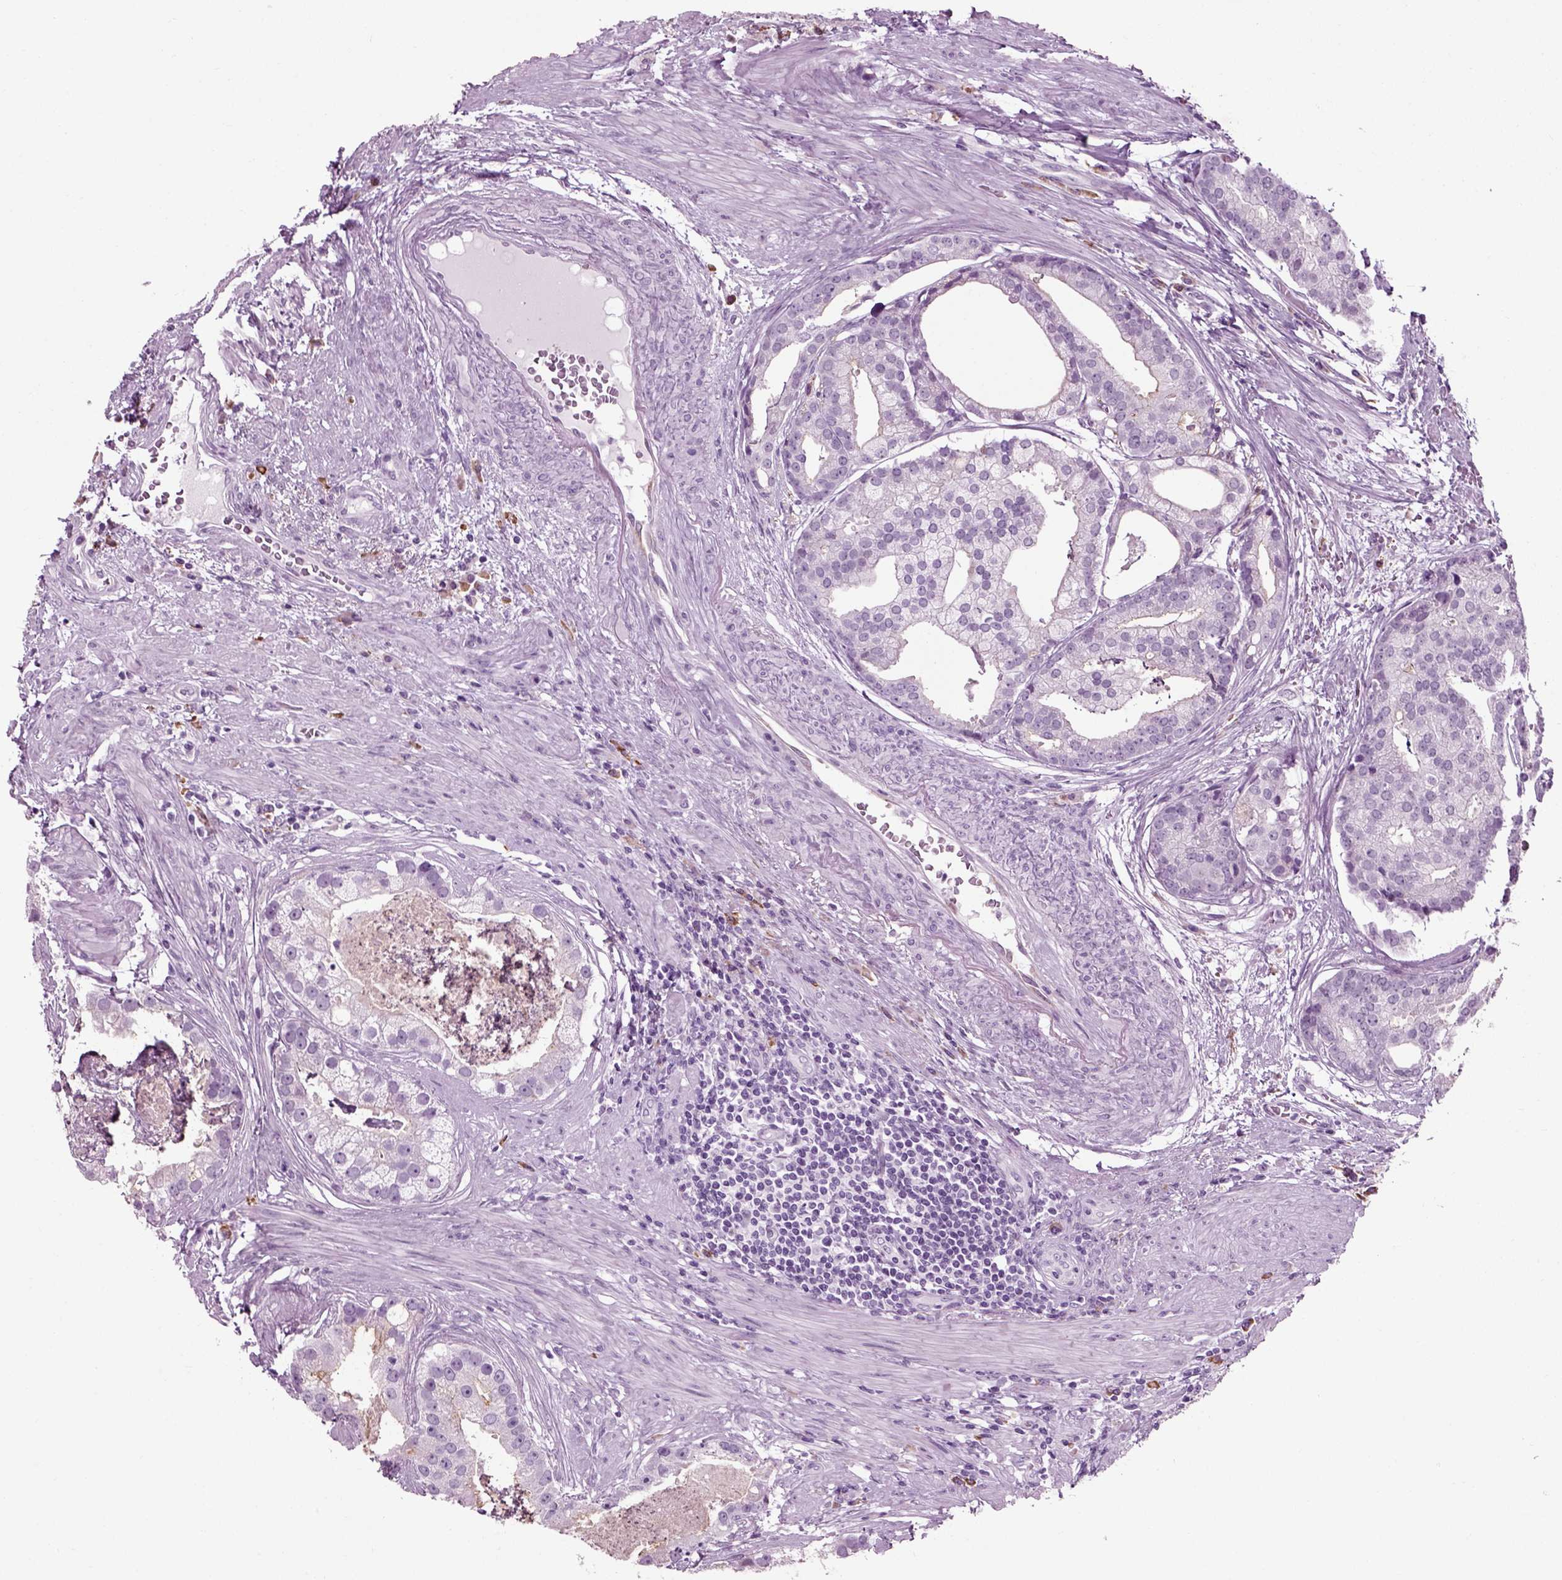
{"staining": {"intensity": "negative", "quantity": "none", "location": "none"}, "tissue": "prostate cancer", "cell_type": "Tumor cells", "image_type": "cancer", "snomed": [{"axis": "morphology", "description": "Adenocarcinoma, NOS"}, {"axis": "topography", "description": "Prostate and seminal vesicle, NOS"}, {"axis": "topography", "description": "Prostate"}], "caption": "Immunohistochemistry photomicrograph of neoplastic tissue: human prostate adenocarcinoma stained with DAB (3,3'-diaminobenzidine) displays no significant protein expression in tumor cells. (DAB immunohistochemistry (IHC) visualized using brightfield microscopy, high magnification).", "gene": "SLC26A8", "patient": {"sex": "male", "age": 44}}